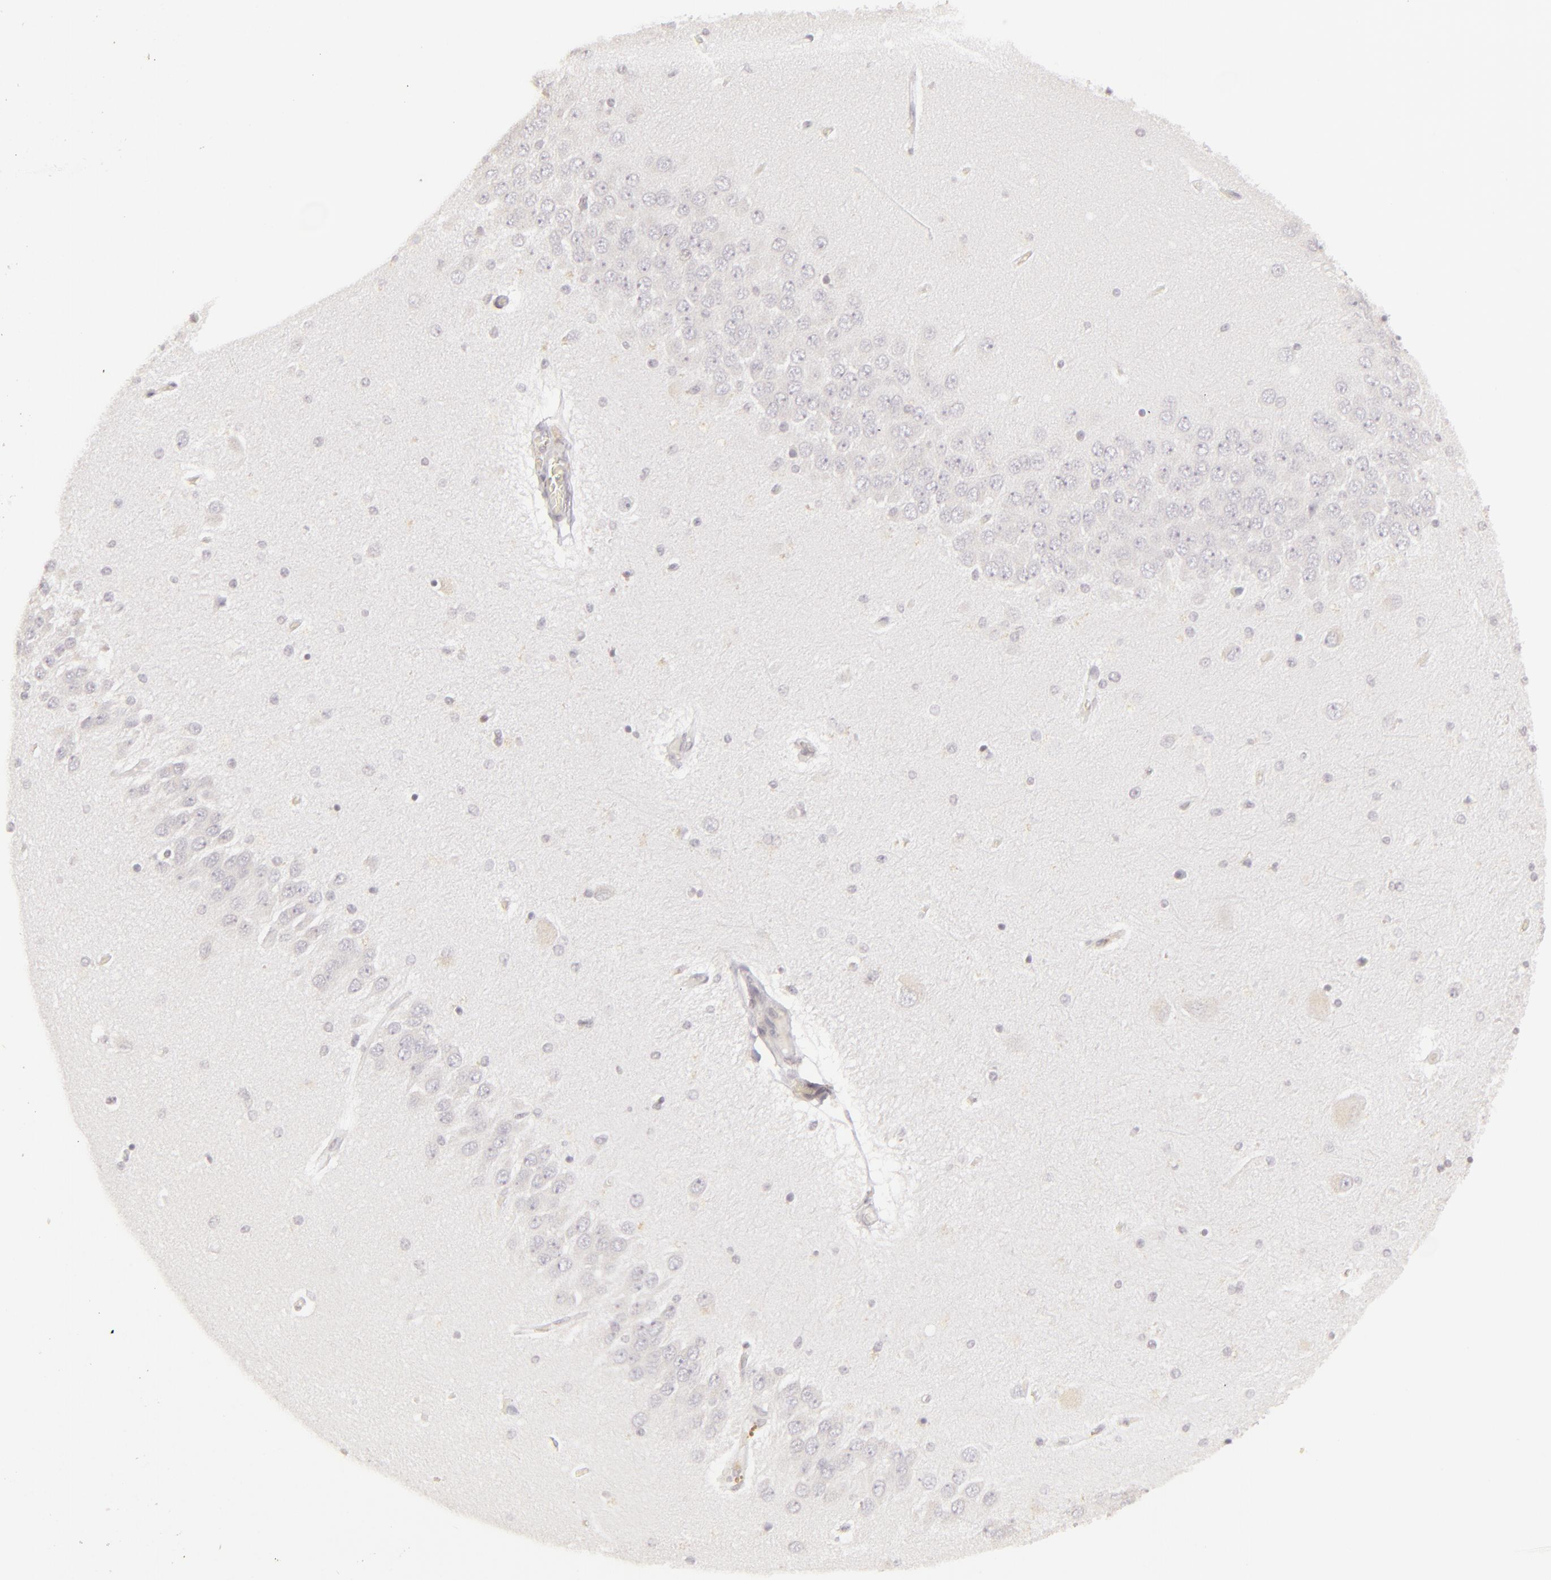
{"staining": {"intensity": "negative", "quantity": "none", "location": "none"}, "tissue": "hippocampus", "cell_type": "Glial cells", "image_type": "normal", "snomed": [{"axis": "morphology", "description": "Normal tissue, NOS"}, {"axis": "topography", "description": "Hippocampus"}], "caption": "IHC micrograph of normal hippocampus: human hippocampus stained with DAB (3,3'-diaminobenzidine) displays no significant protein positivity in glial cells.", "gene": "SIX1", "patient": {"sex": "female", "age": 54}}